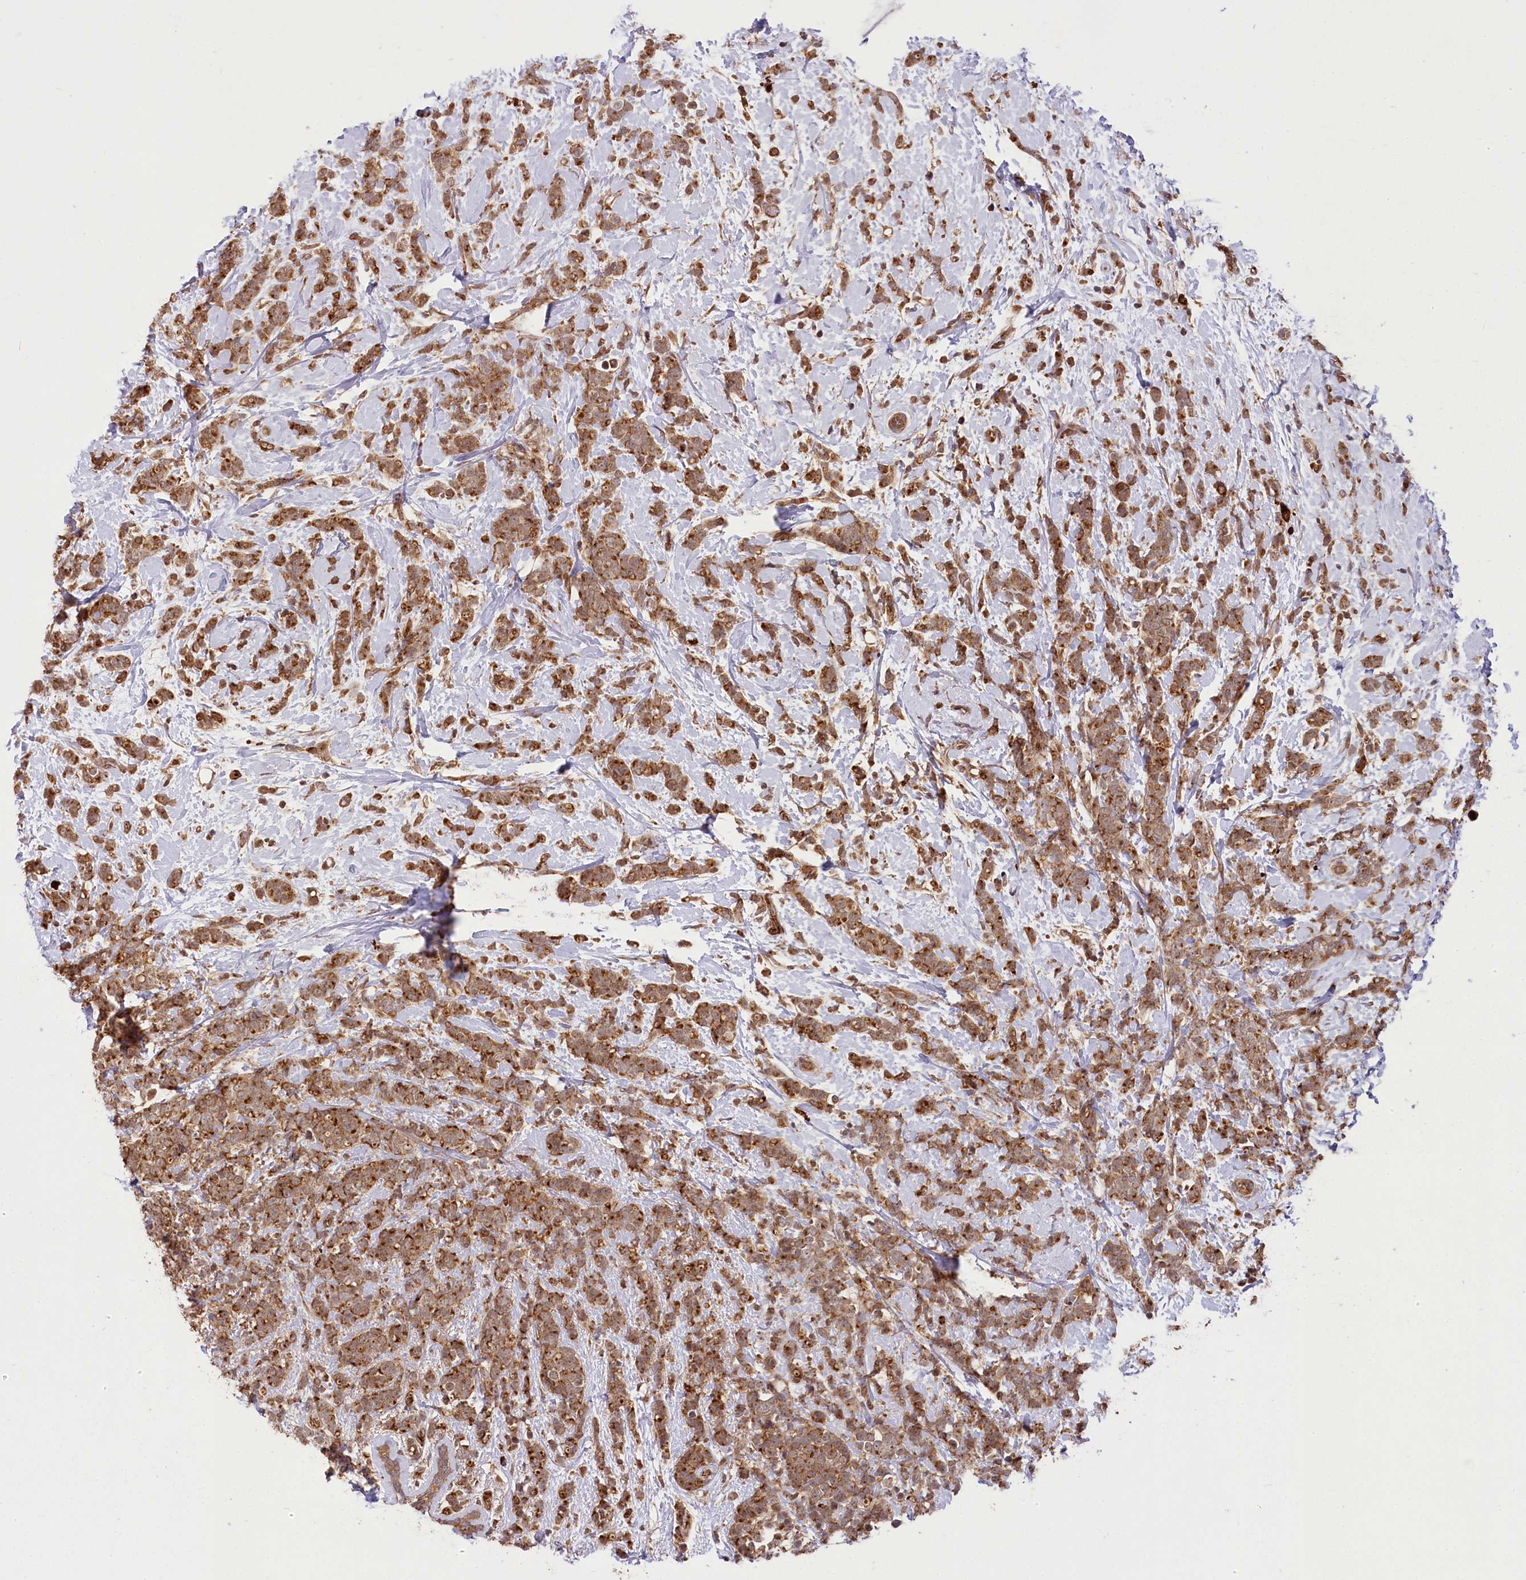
{"staining": {"intensity": "strong", "quantity": ">75%", "location": "cytoplasmic/membranous"}, "tissue": "breast cancer", "cell_type": "Tumor cells", "image_type": "cancer", "snomed": [{"axis": "morphology", "description": "Lobular carcinoma"}, {"axis": "topography", "description": "Breast"}], "caption": "Human breast cancer stained for a protein (brown) shows strong cytoplasmic/membranous positive positivity in about >75% of tumor cells.", "gene": "CARD19", "patient": {"sex": "female", "age": 58}}